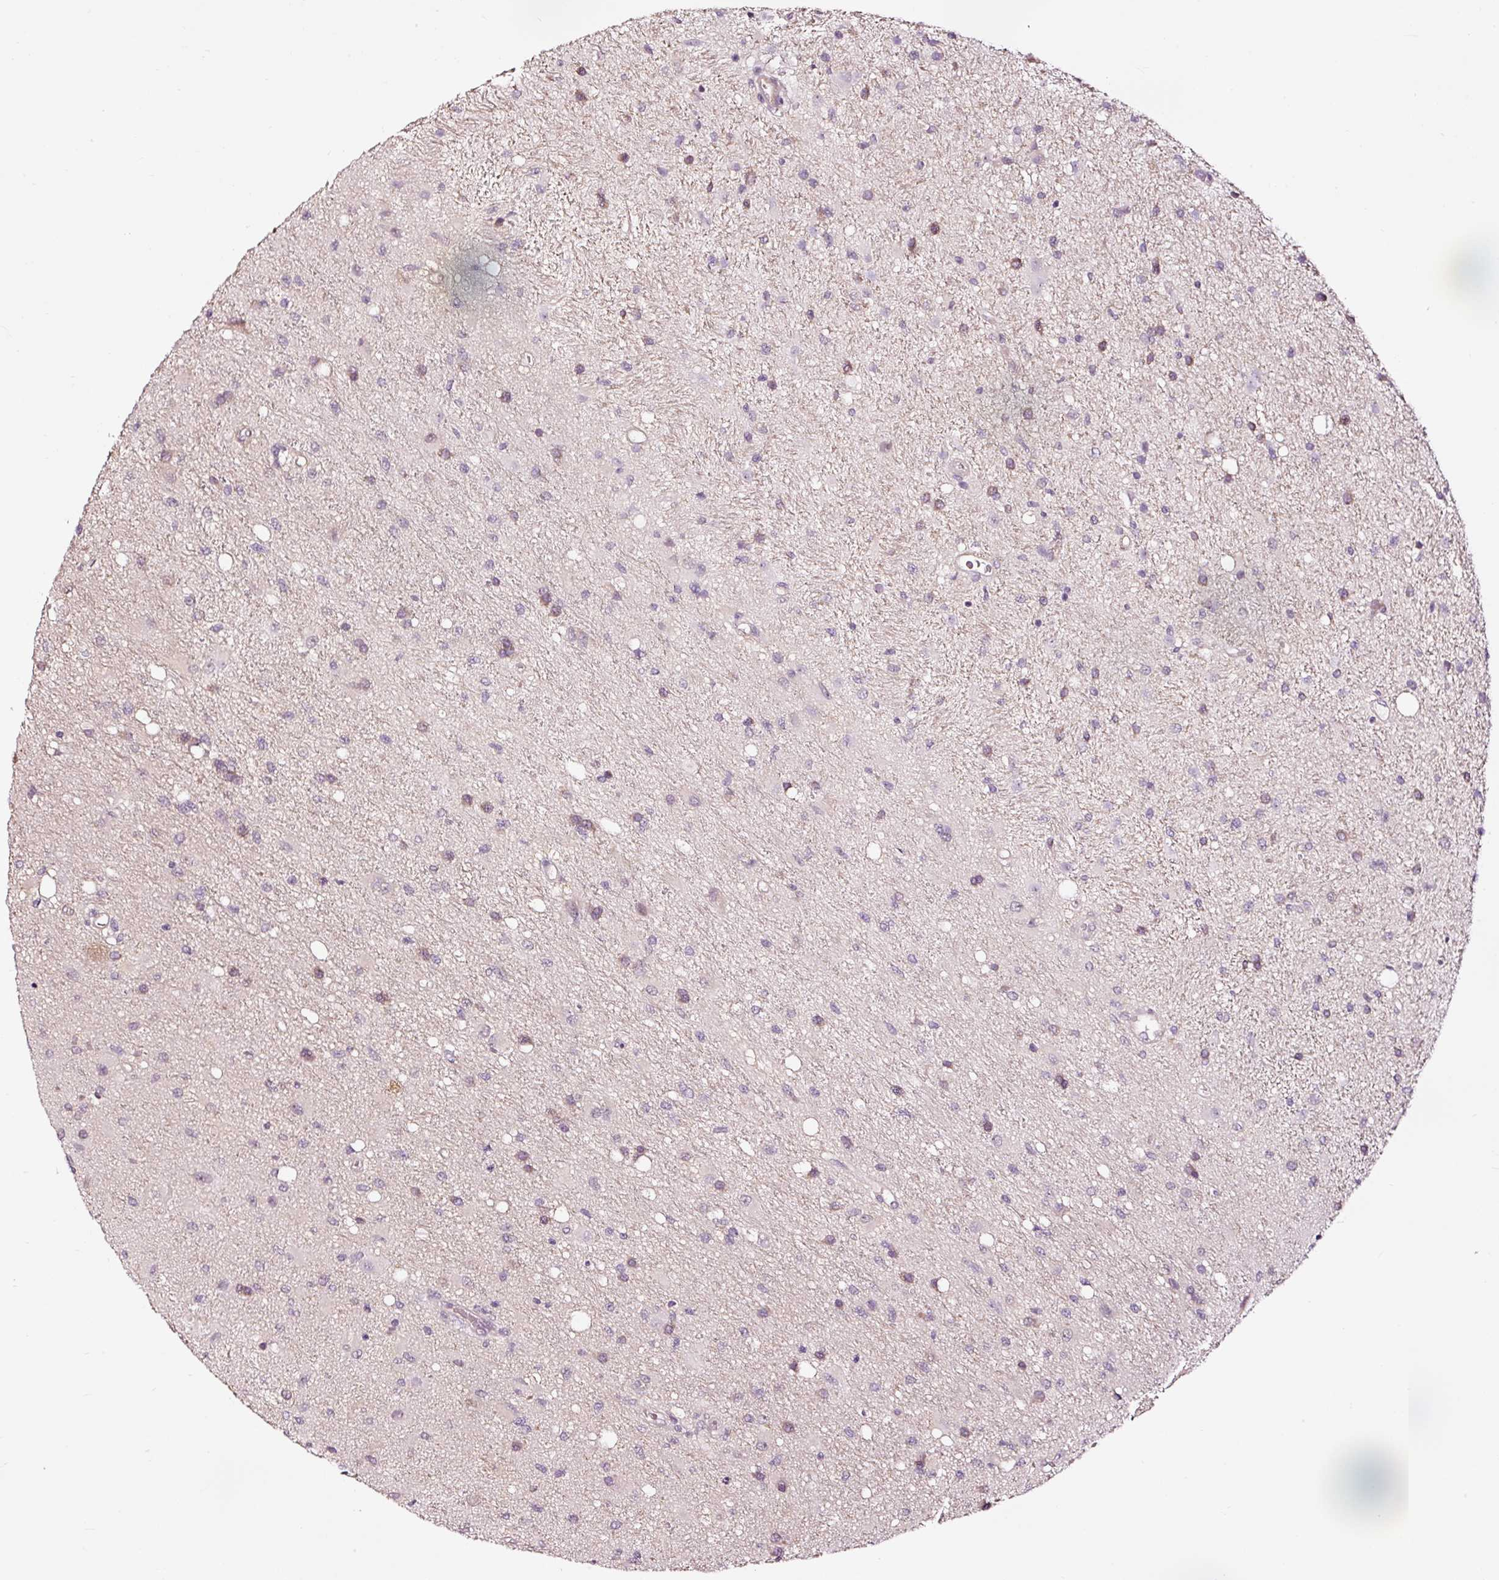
{"staining": {"intensity": "negative", "quantity": "none", "location": "none"}, "tissue": "glioma", "cell_type": "Tumor cells", "image_type": "cancer", "snomed": [{"axis": "morphology", "description": "Glioma, malignant, High grade"}, {"axis": "topography", "description": "Brain"}], "caption": "There is no significant staining in tumor cells of glioma.", "gene": "UTP14A", "patient": {"sex": "male", "age": 67}}